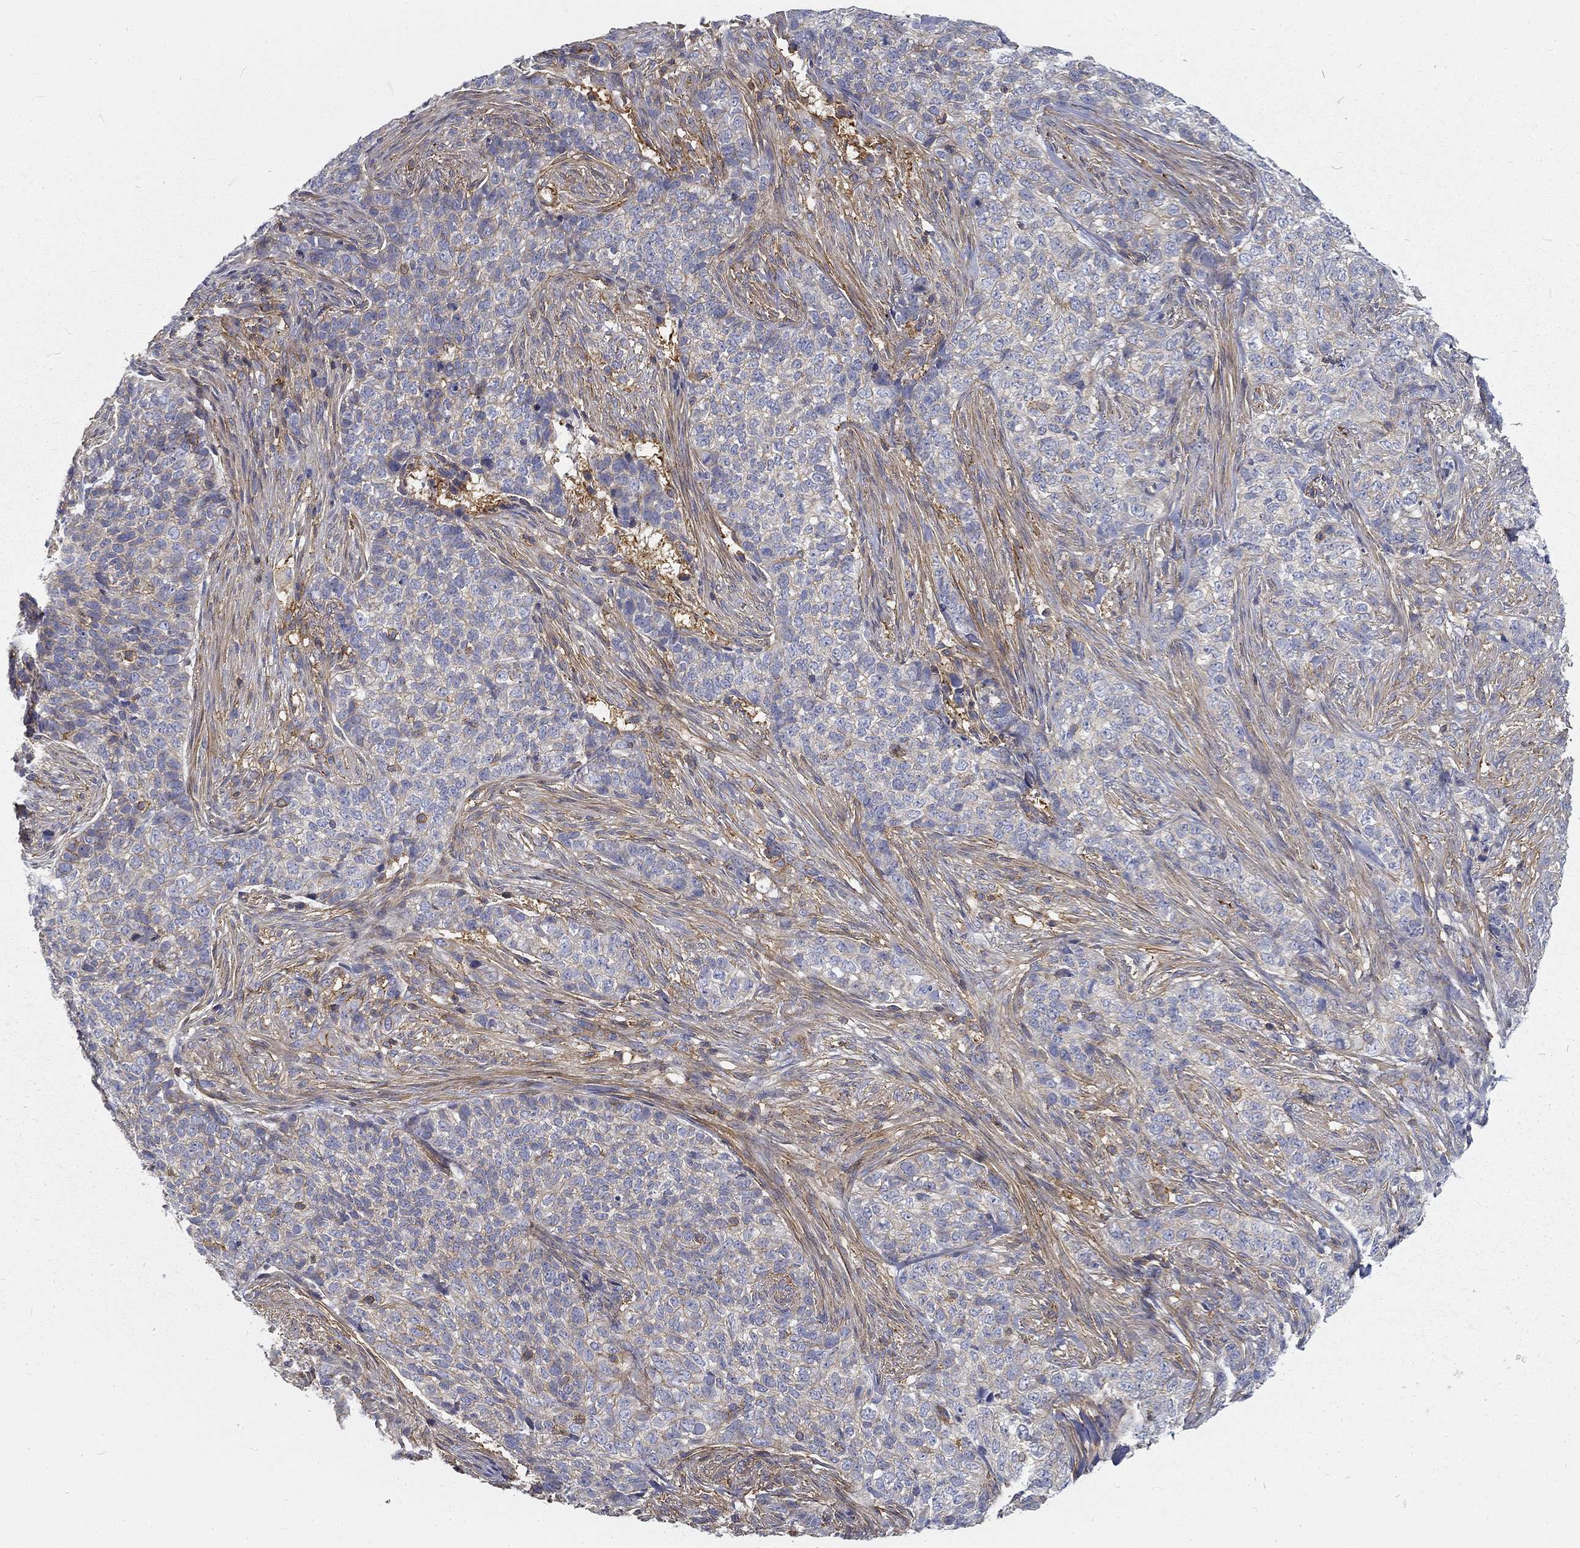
{"staining": {"intensity": "negative", "quantity": "none", "location": "none"}, "tissue": "skin cancer", "cell_type": "Tumor cells", "image_type": "cancer", "snomed": [{"axis": "morphology", "description": "Basal cell carcinoma"}, {"axis": "topography", "description": "Skin"}], "caption": "Skin basal cell carcinoma was stained to show a protein in brown. There is no significant expression in tumor cells.", "gene": "MTMR11", "patient": {"sex": "female", "age": 69}}